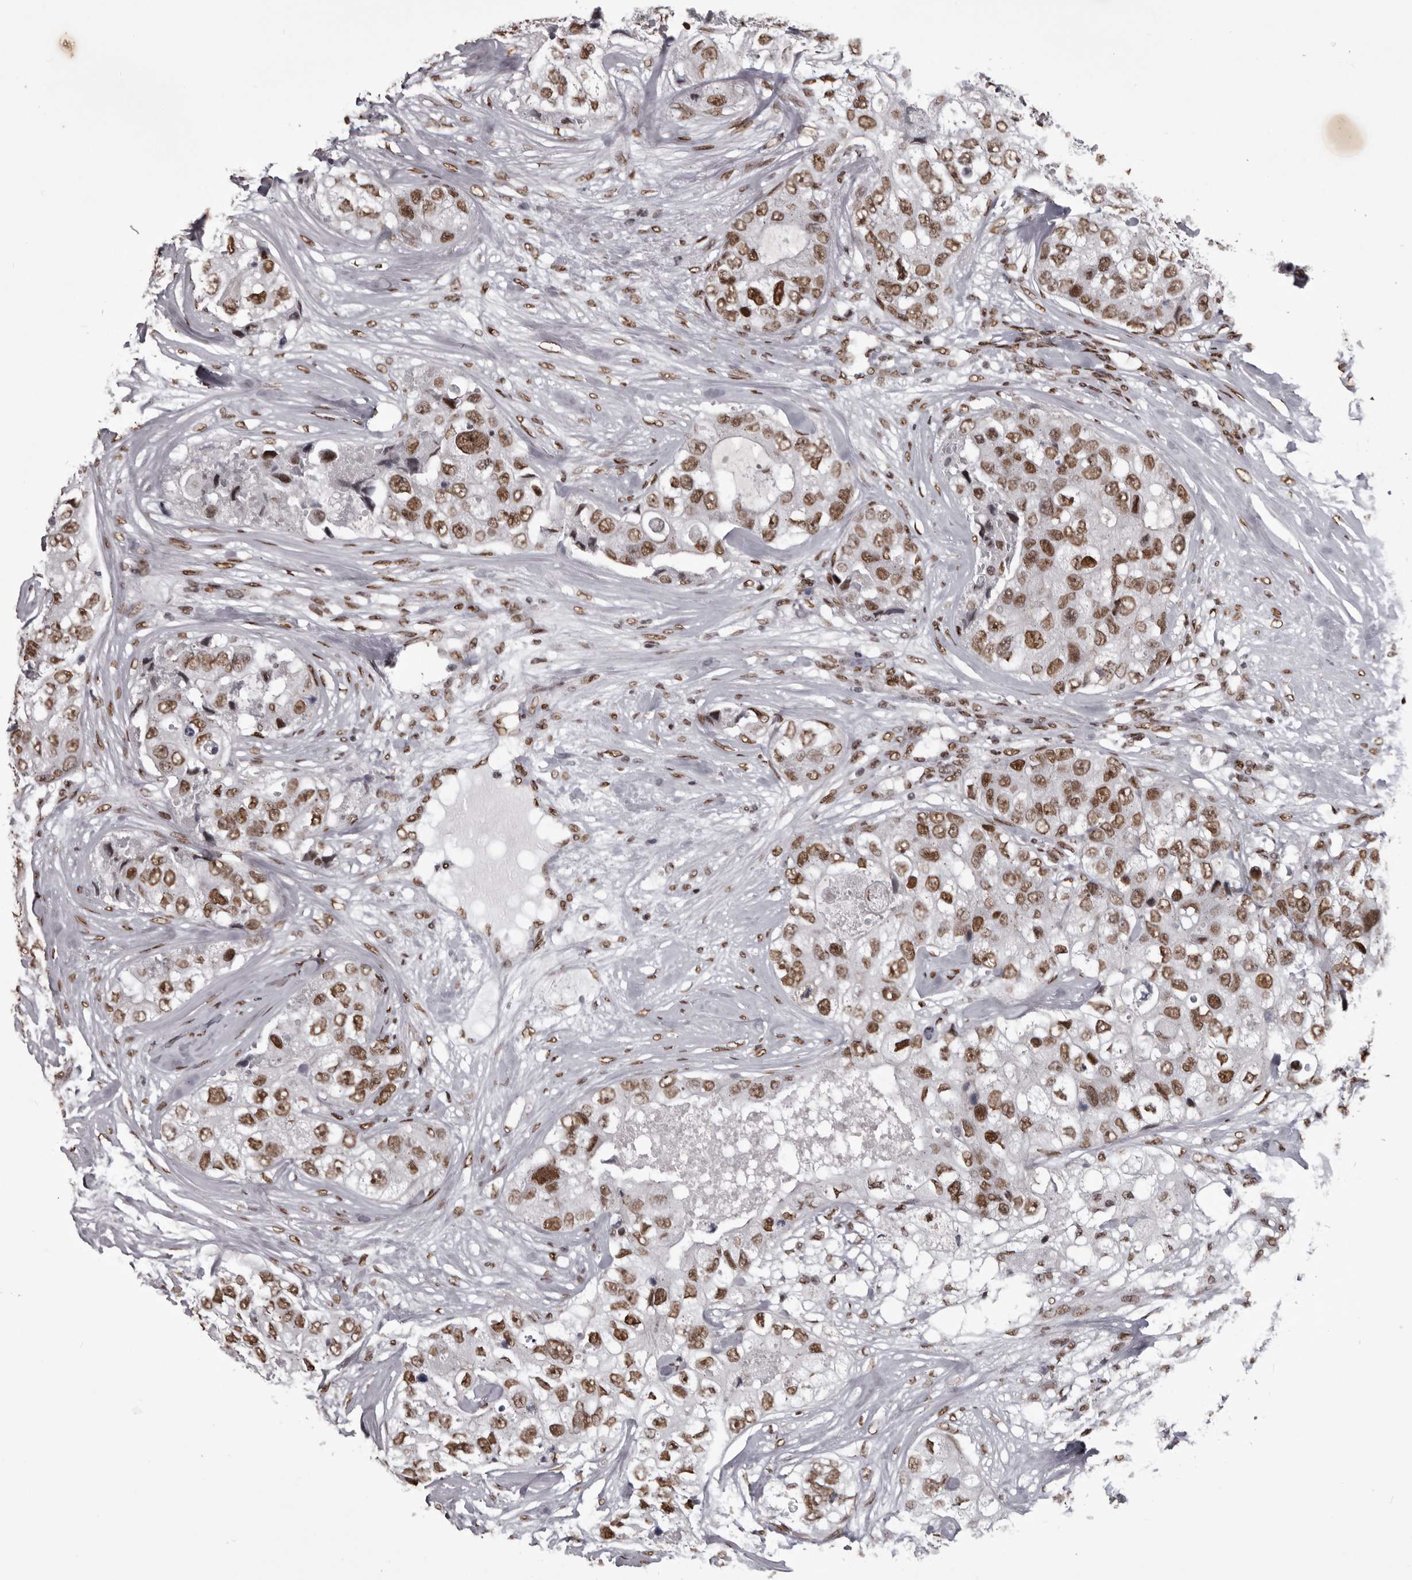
{"staining": {"intensity": "moderate", "quantity": ">75%", "location": "nuclear"}, "tissue": "breast cancer", "cell_type": "Tumor cells", "image_type": "cancer", "snomed": [{"axis": "morphology", "description": "Duct carcinoma"}, {"axis": "topography", "description": "Breast"}], "caption": "Human infiltrating ductal carcinoma (breast) stained with a protein marker displays moderate staining in tumor cells.", "gene": "NUMA1", "patient": {"sex": "female", "age": 62}}